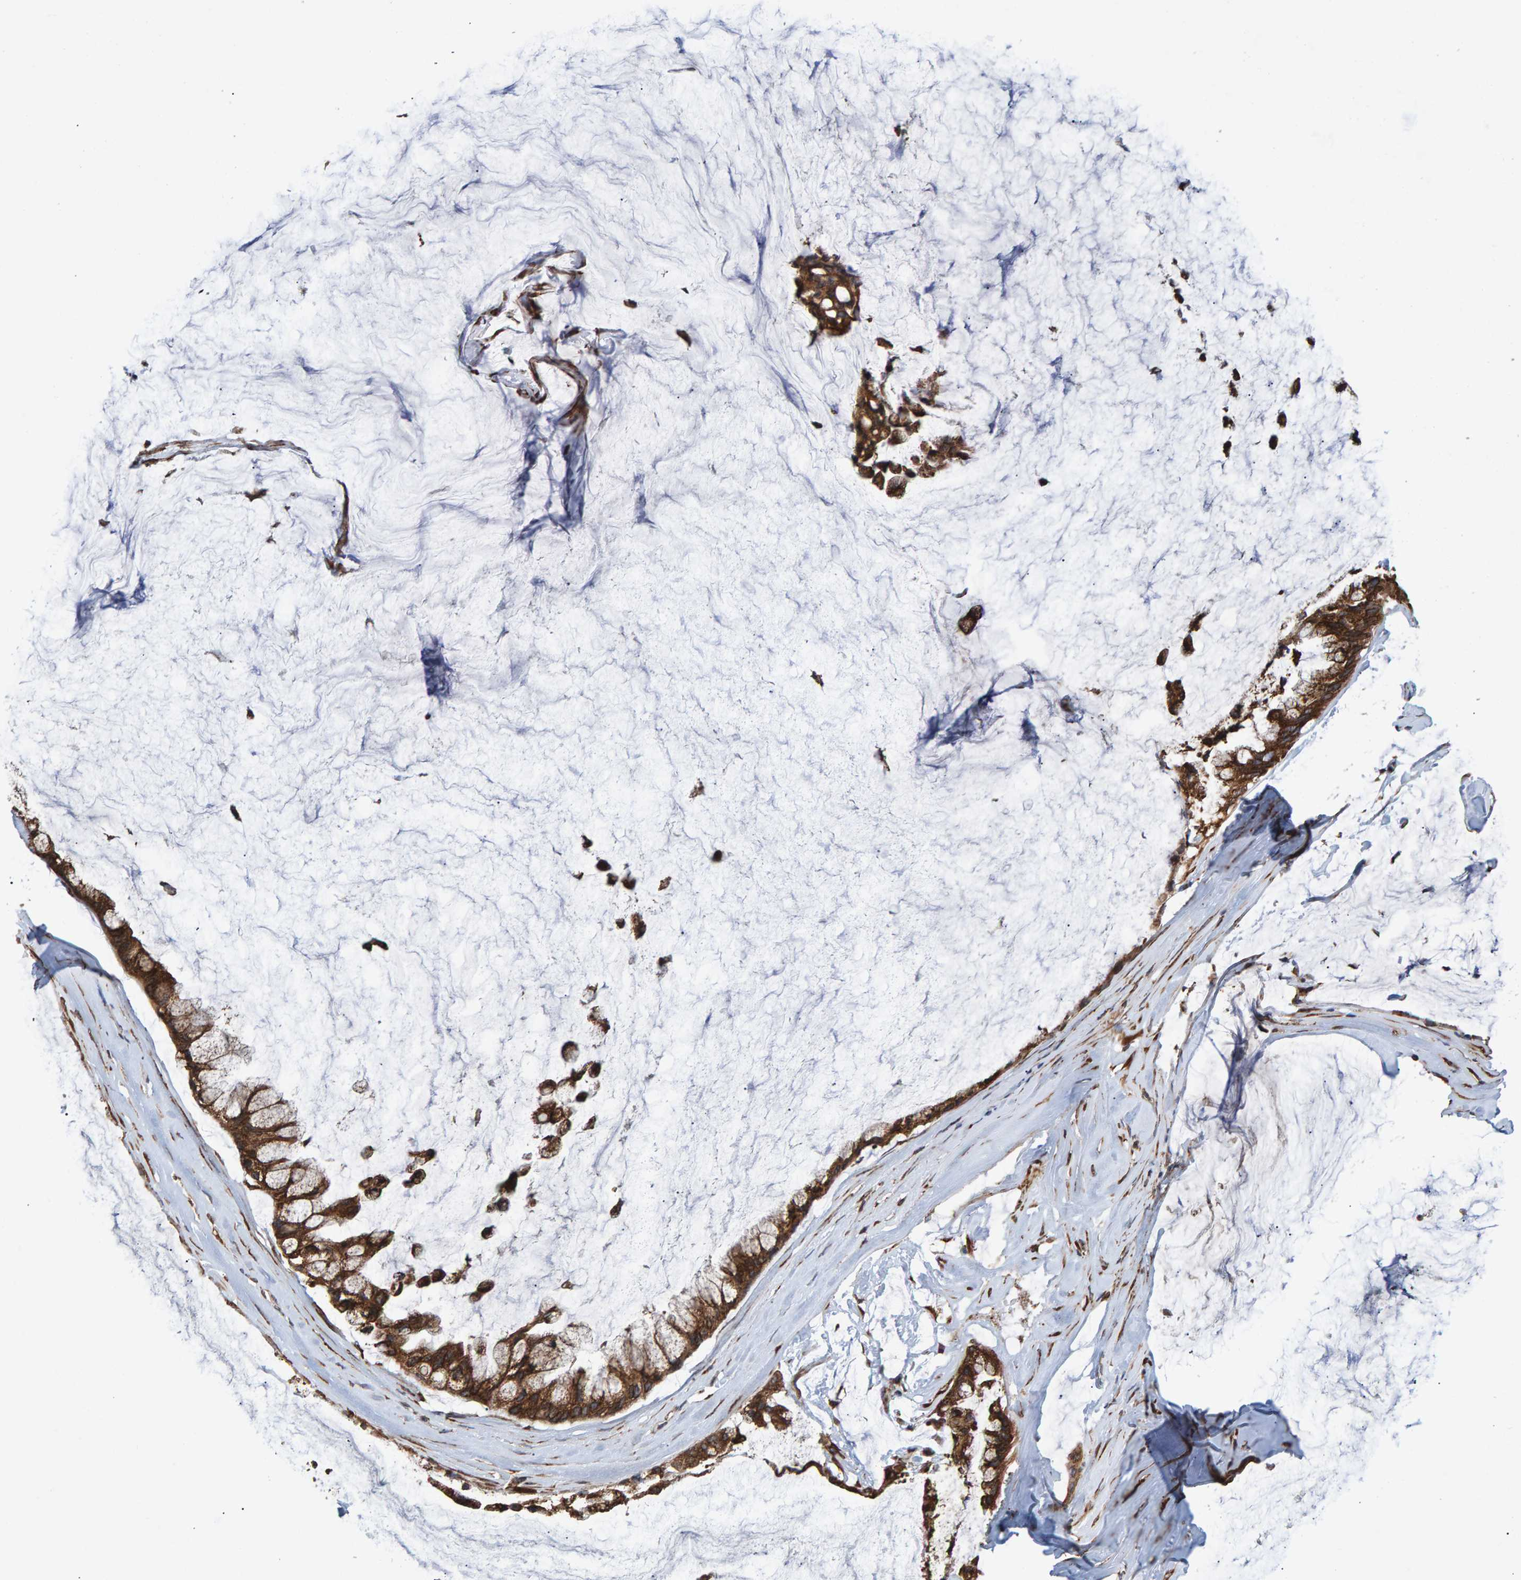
{"staining": {"intensity": "strong", "quantity": ">75%", "location": "cytoplasmic/membranous"}, "tissue": "ovarian cancer", "cell_type": "Tumor cells", "image_type": "cancer", "snomed": [{"axis": "morphology", "description": "Cystadenocarcinoma, mucinous, NOS"}, {"axis": "topography", "description": "Ovary"}], "caption": "Immunohistochemical staining of human ovarian mucinous cystadenocarcinoma reveals high levels of strong cytoplasmic/membranous protein positivity in approximately >75% of tumor cells.", "gene": "FAM117A", "patient": {"sex": "female", "age": 39}}